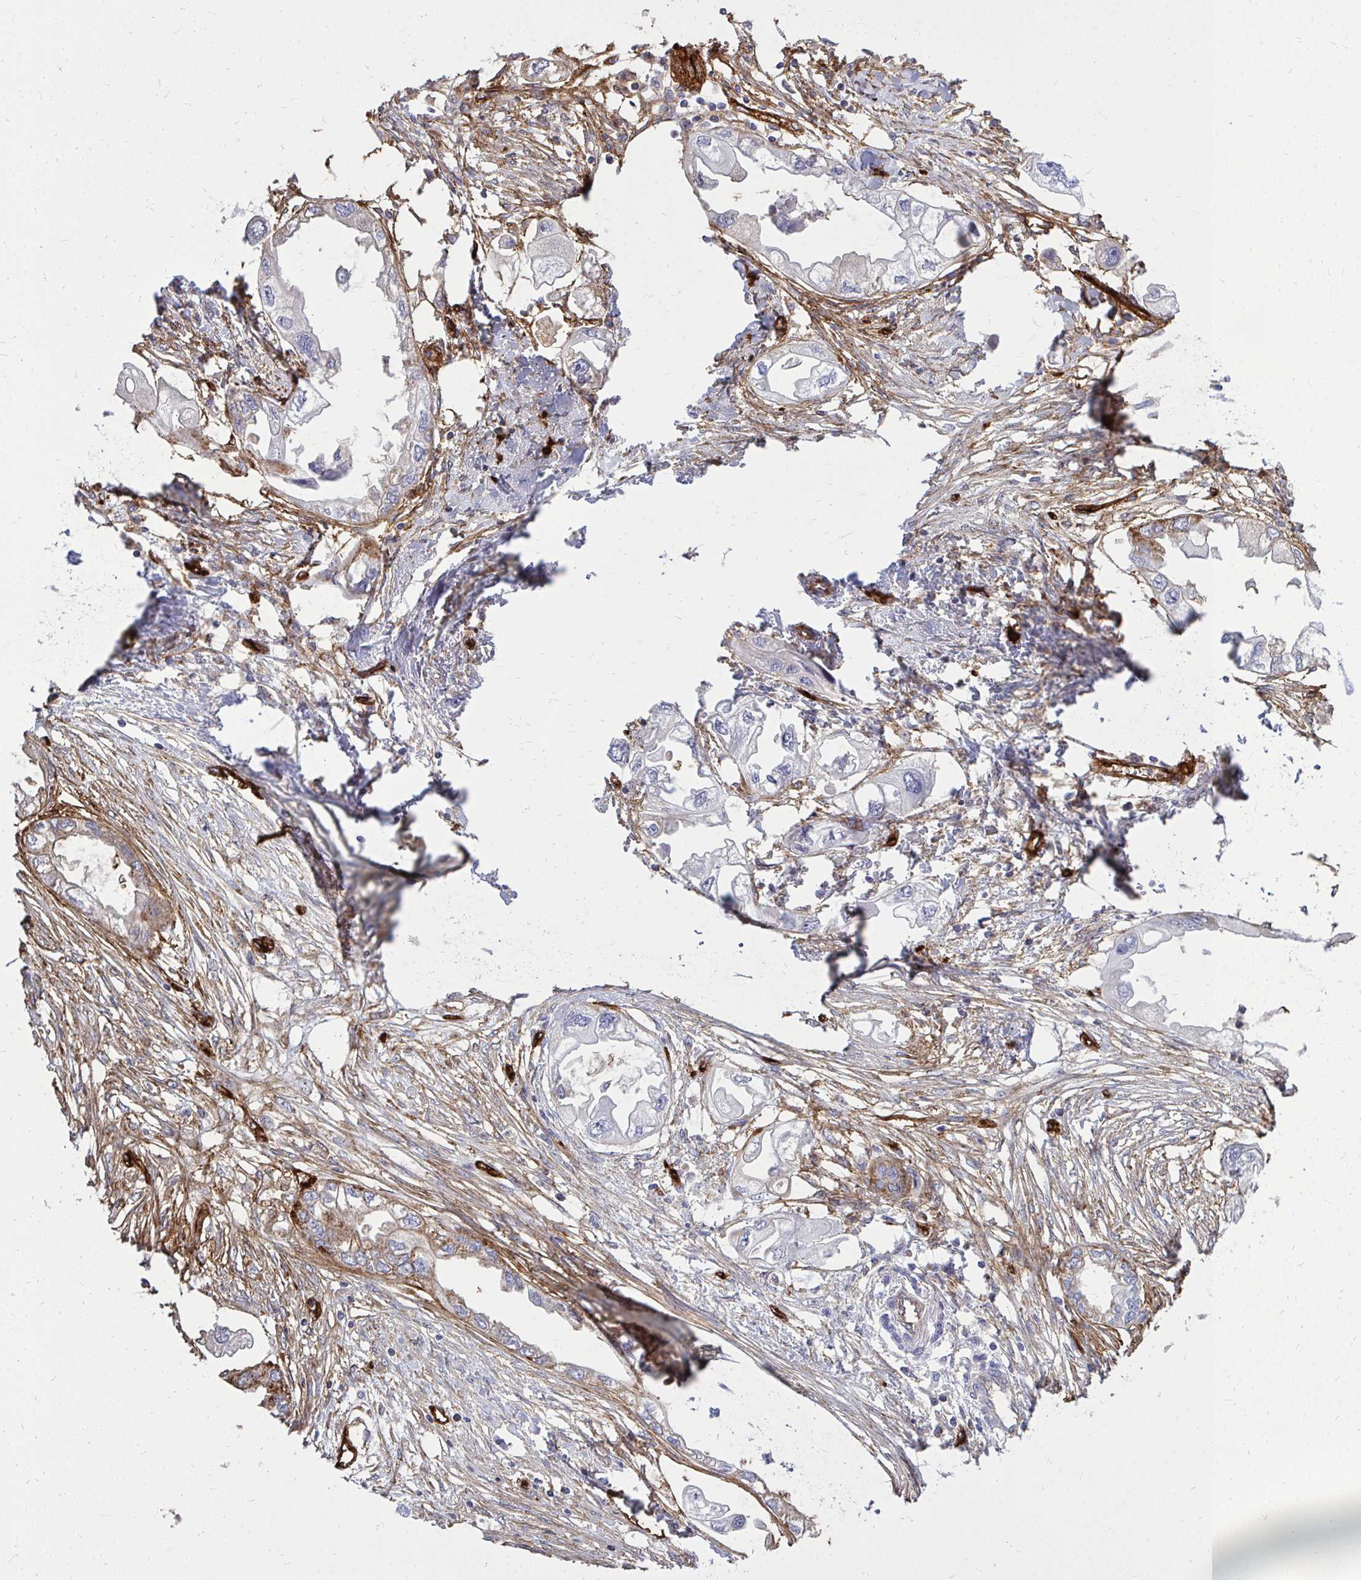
{"staining": {"intensity": "moderate", "quantity": "<25%", "location": "cytoplasmic/membranous"}, "tissue": "endometrial cancer", "cell_type": "Tumor cells", "image_type": "cancer", "snomed": [{"axis": "morphology", "description": "Adenocarcinoma, NOS"}, {"axis": "morphology", "description": "Adenocarcinoma, metastatic, NOS"}, {"axis": "topography", "description": "Adipose tissue"}, {"axis": "topography", "description": "Endometrium"}], "caption": "Brown immunohistochemical staining in endometrial cancer shows moderate cytoplasmic/membranous staining in approximately <25% of tumor cells.", "gene": "MARCKSL1", "patient": {"sex": "female", "age": 67}}